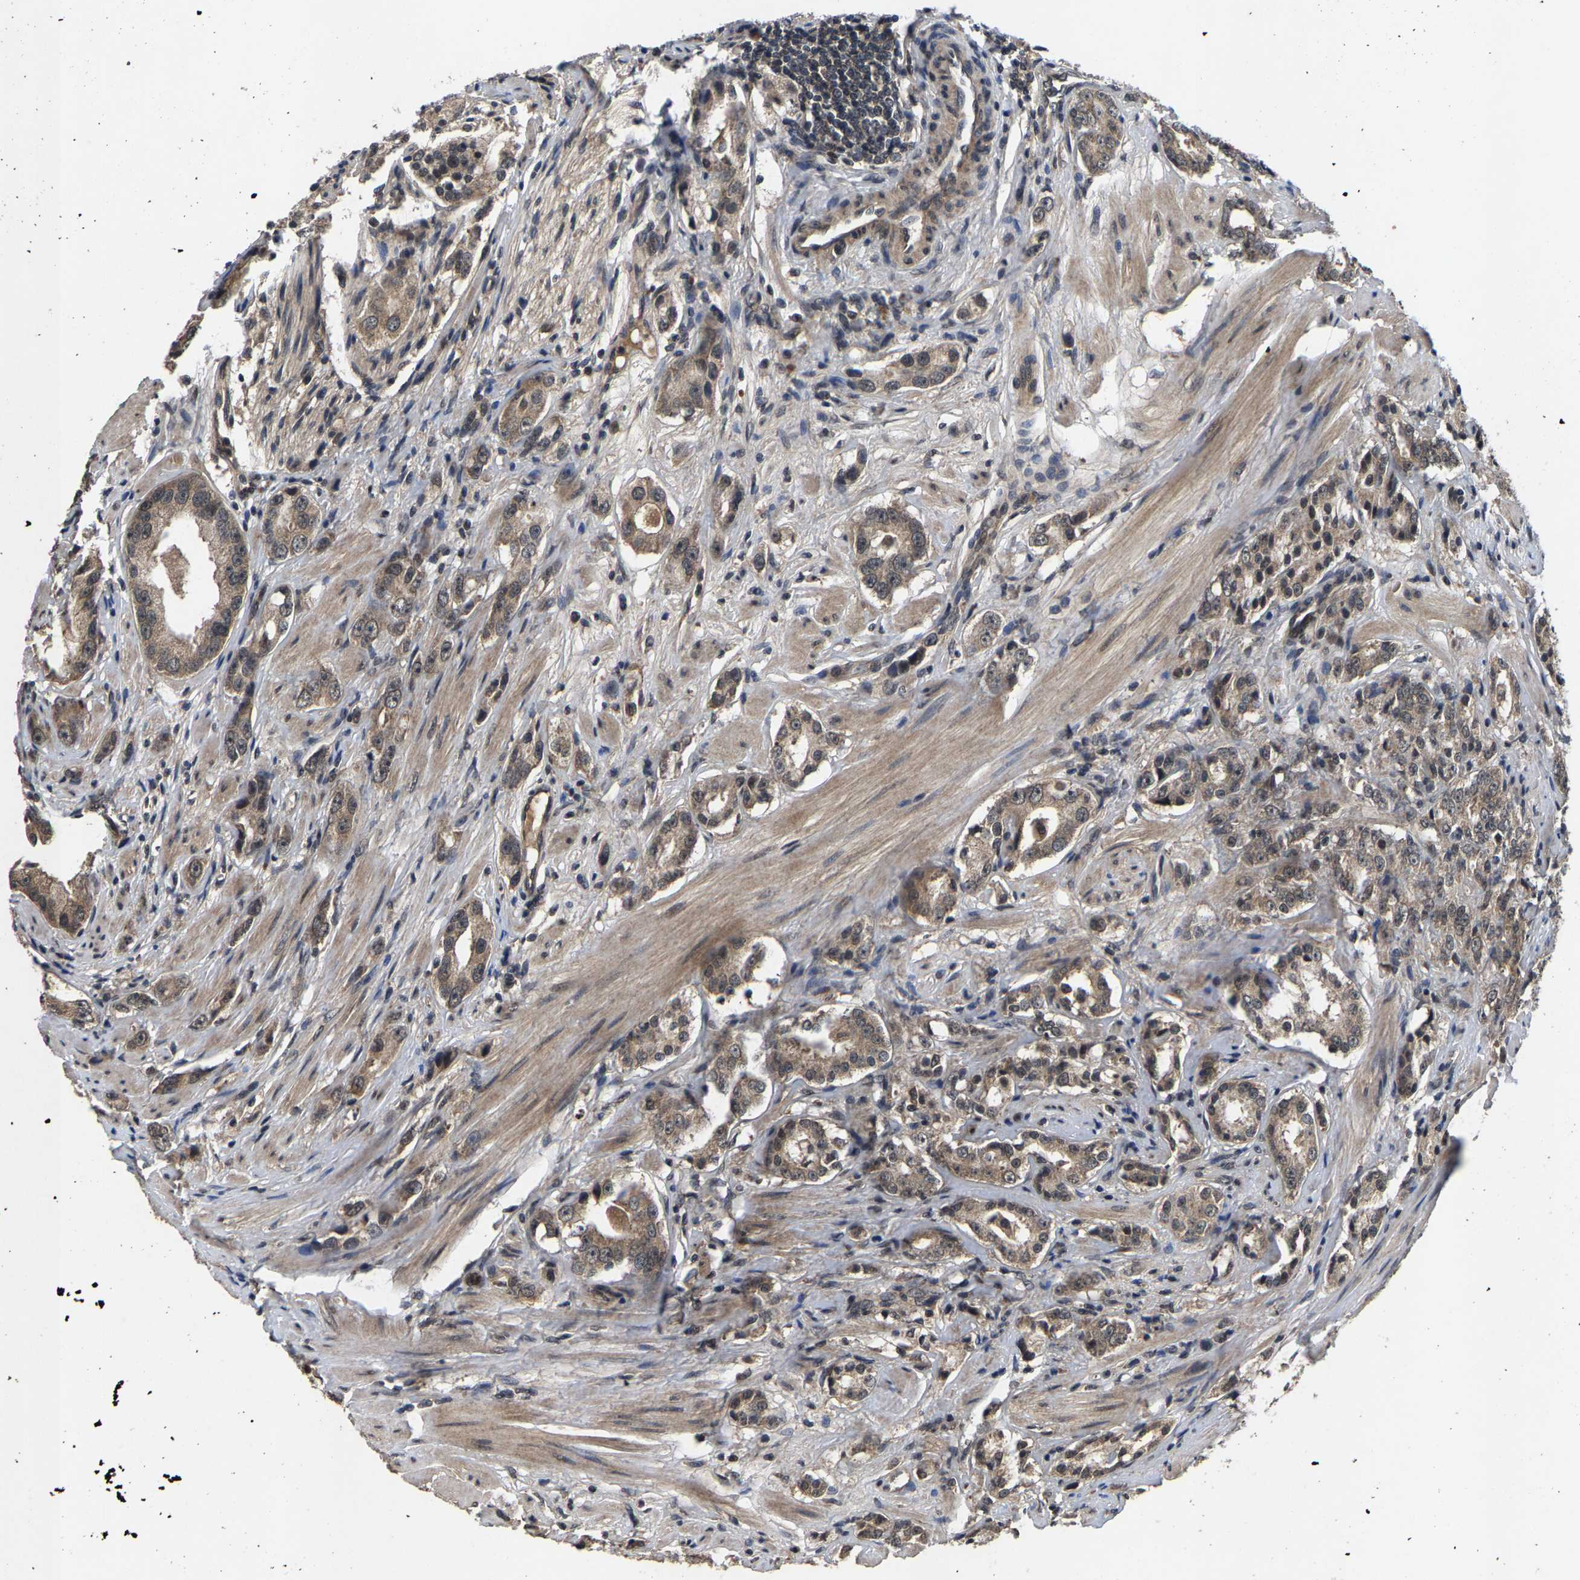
{"staining": {"intensity": "moderate", "quantity": ">75%", "location": "cytoplasmic/membranous"}, "tissue": "prostate cancer", "cell_type": "Tumor cells", "image_type": "cancer", "snomed": [{"axis": "morphology", "description": "Adenocarcinoma, Medium grade"}, {"axis": "topography", "description": "Prostate"}], "caption": "A micrograph of human prostate adenocarcinoma (medium-grade) stained for a protein displays moderate cytoplasmic/membranous brown staining in tumor cells. (DAB (3,3'-diaminobenzidine) IHC with brightfield microscopy, high magnification).", "gene": "HUWE1", "patient": {"sex": "male", "age": 53}}